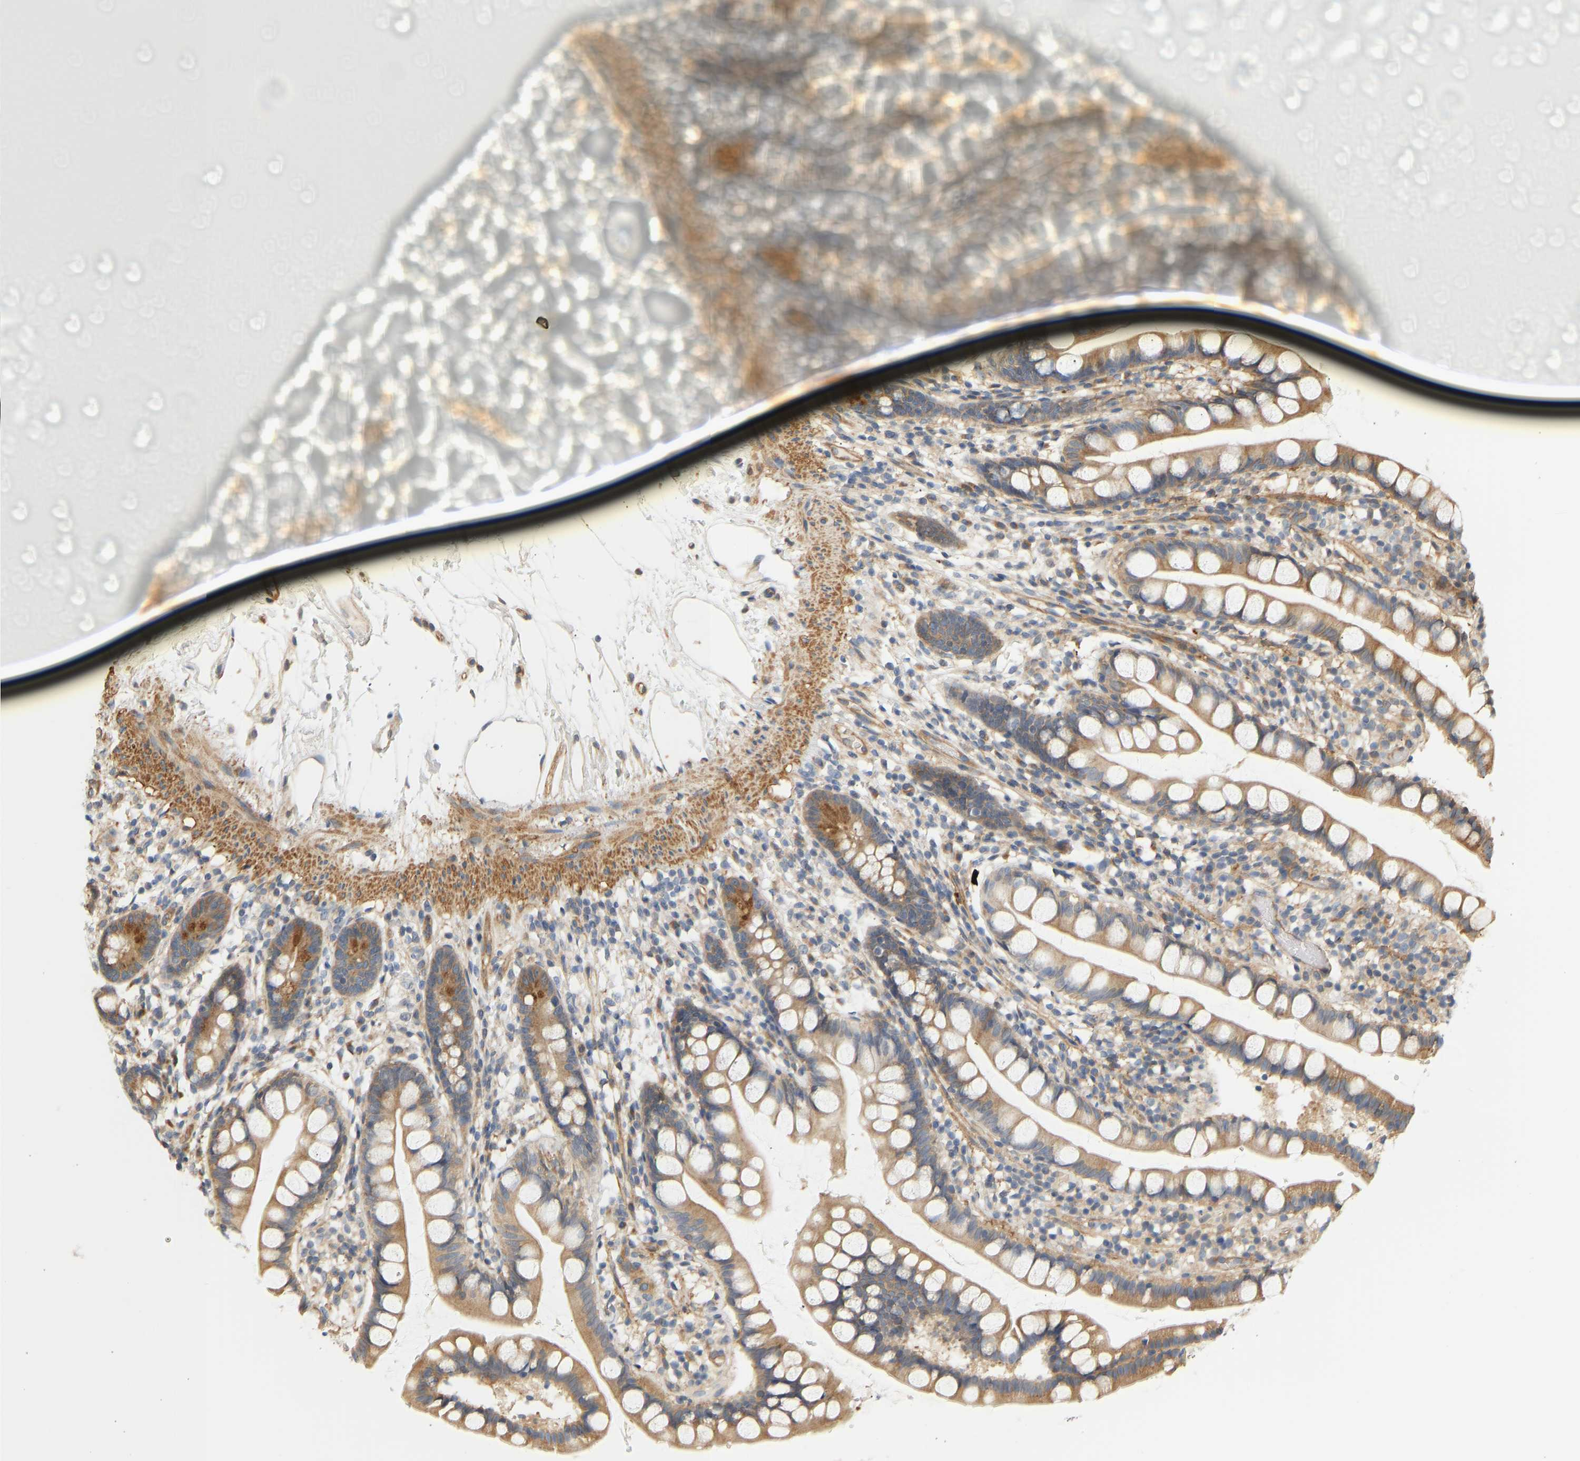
{"staining": {"intensity": "moderate", "quantity": "25%-75%", "location": "cytoplasmic/membranous"}, "tissue": "small intestine", "cell_type": "Glandular cells", "image_type": "normal", "snomed": [{"axis": "morphology", "description": "Normal tissue, NOS"}, {"axis": "topography", "description": "Small intestine"}], "caption": "Glandular cells reveal moderate cytoplasmic/membranous positivity in about 25%-75% of cells in benign small intestine.", "gene": "CEP57", "patient": {"sex": "female", "age": 84}}